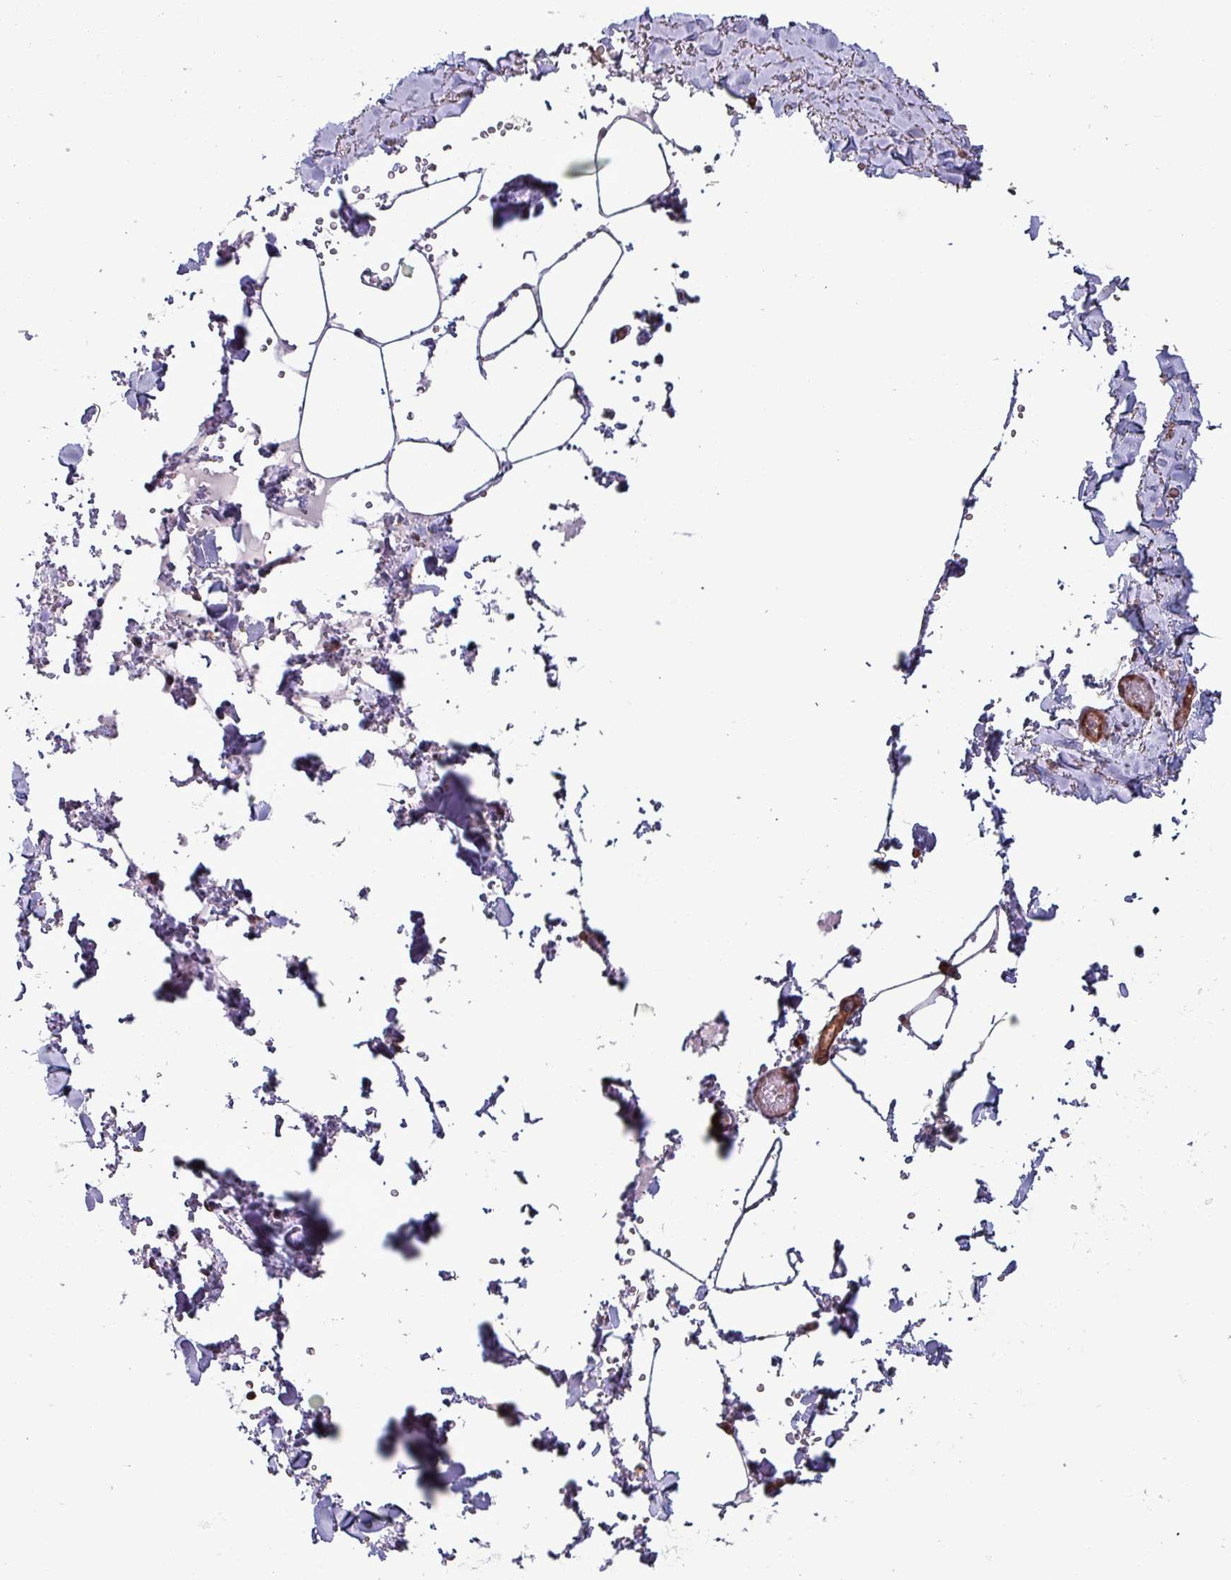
{"staining": {"intensity": "negative", "quantity": "none", "location": "none"}, "tissue": "adipose tissue", "cell_type": "Adipocytes", "image_type": "normal", "snomed": [{"axis": "morphology", "description": "Normal tissue, NOS"}, {"axis": "topography", "description": "Rectum"}, {"axis": "topography", "description": "Peripheral nerve tissue"}], "caption": "The immunohistochemistry photomicrograph has no significant staining in adipocytes of adipose tissue.", "gene": "PSMB8", "patient": {"sex": "female", "age": 69}}